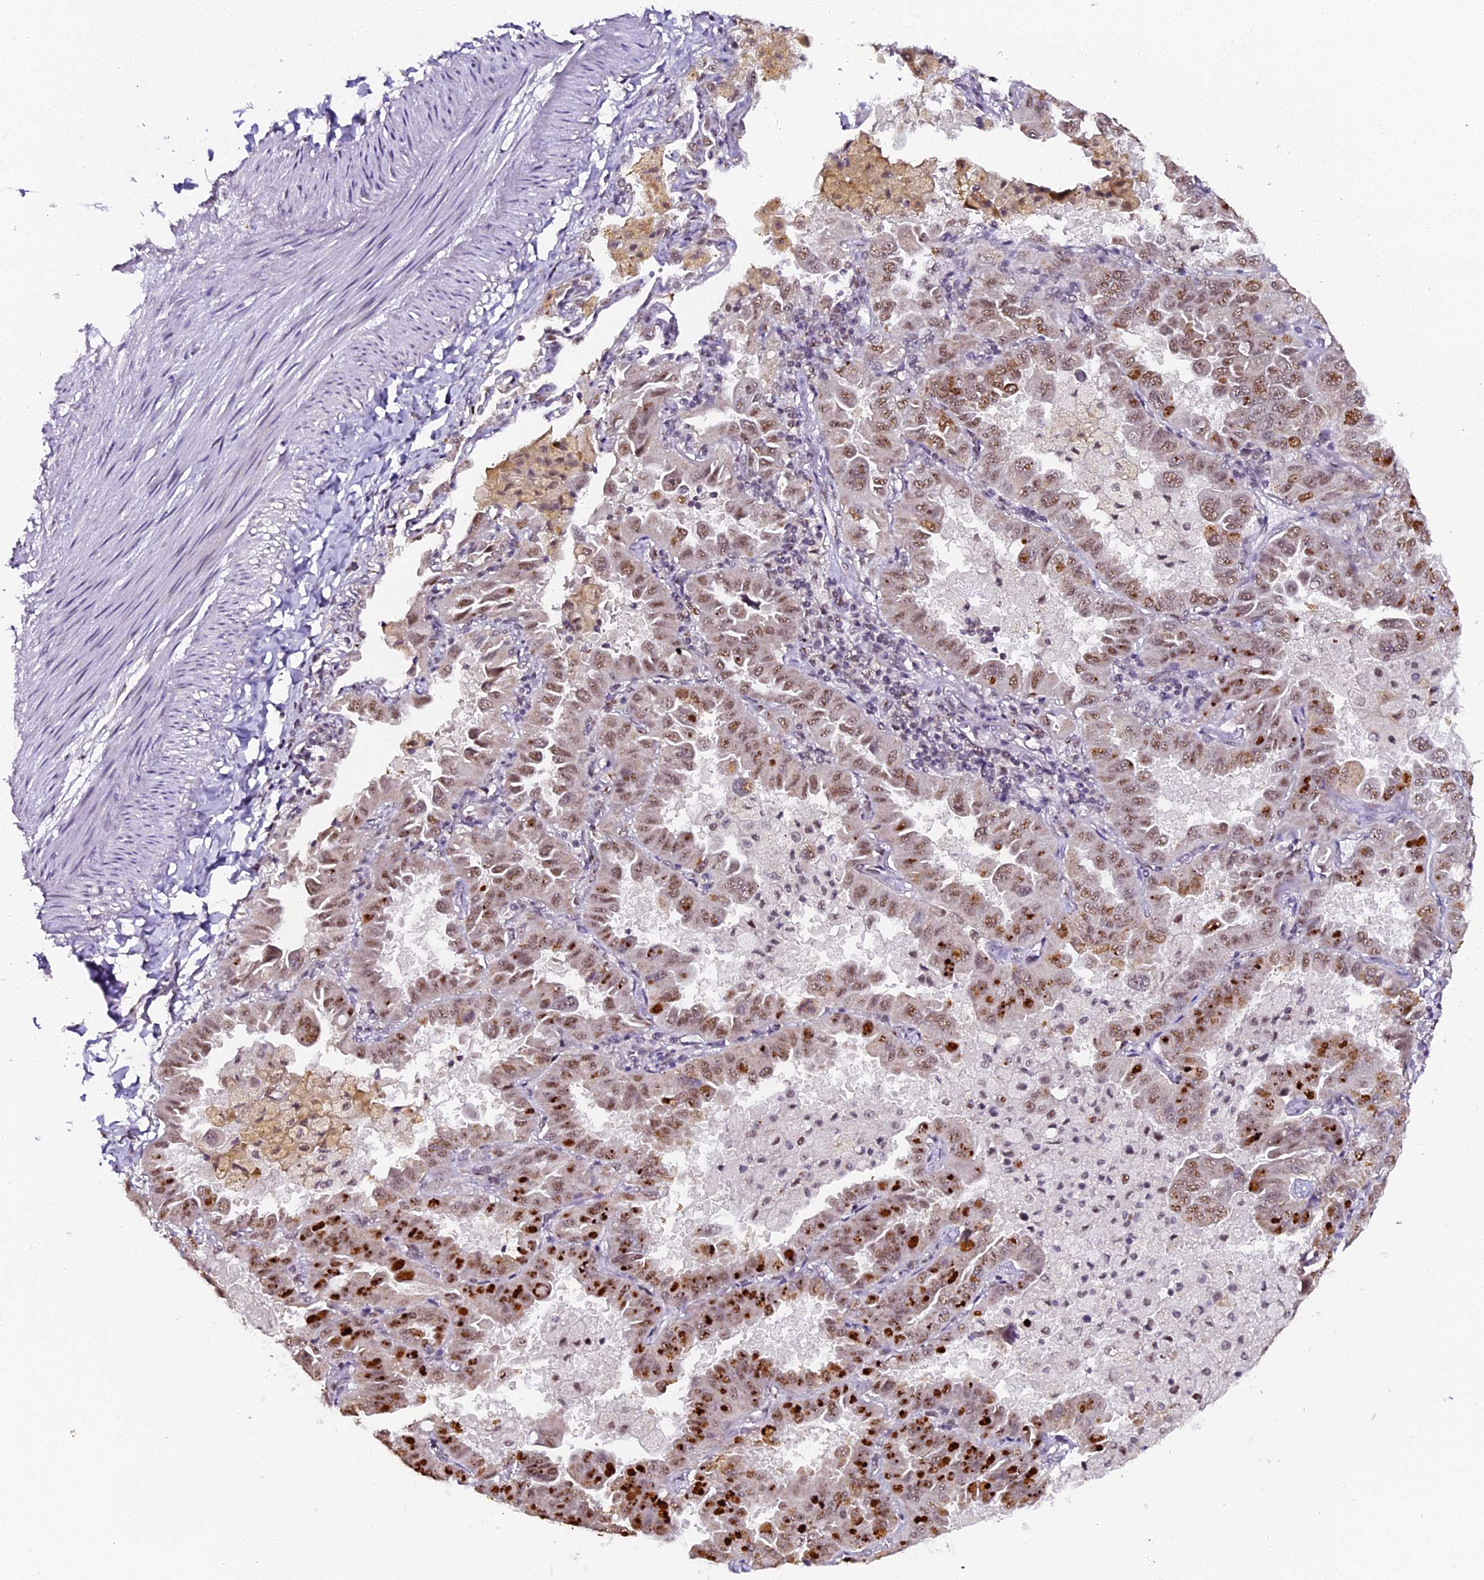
{"staining": {"intensity": "moderate", "quantity": ">75%", "location": "cytoplasmic/membranous,nuclear"}, "tissue": "lung cancer", "cell_type": "Tumor cells", "image_type": "cancer", "snomed": [{"axis": "morphology", "description": "Adenocarcinoma, NOS"}, {"axis": "topography", "description": "Lung"}], "caption": "Brown immunohistochemical staining in lung adenocarcinoma displays moderate cytoplasmic/membranous and nuclear positivity in approximately >75% of tumor cells.", "gene": "NCBP1", "patient": {"sex": "male", "age": 64}}